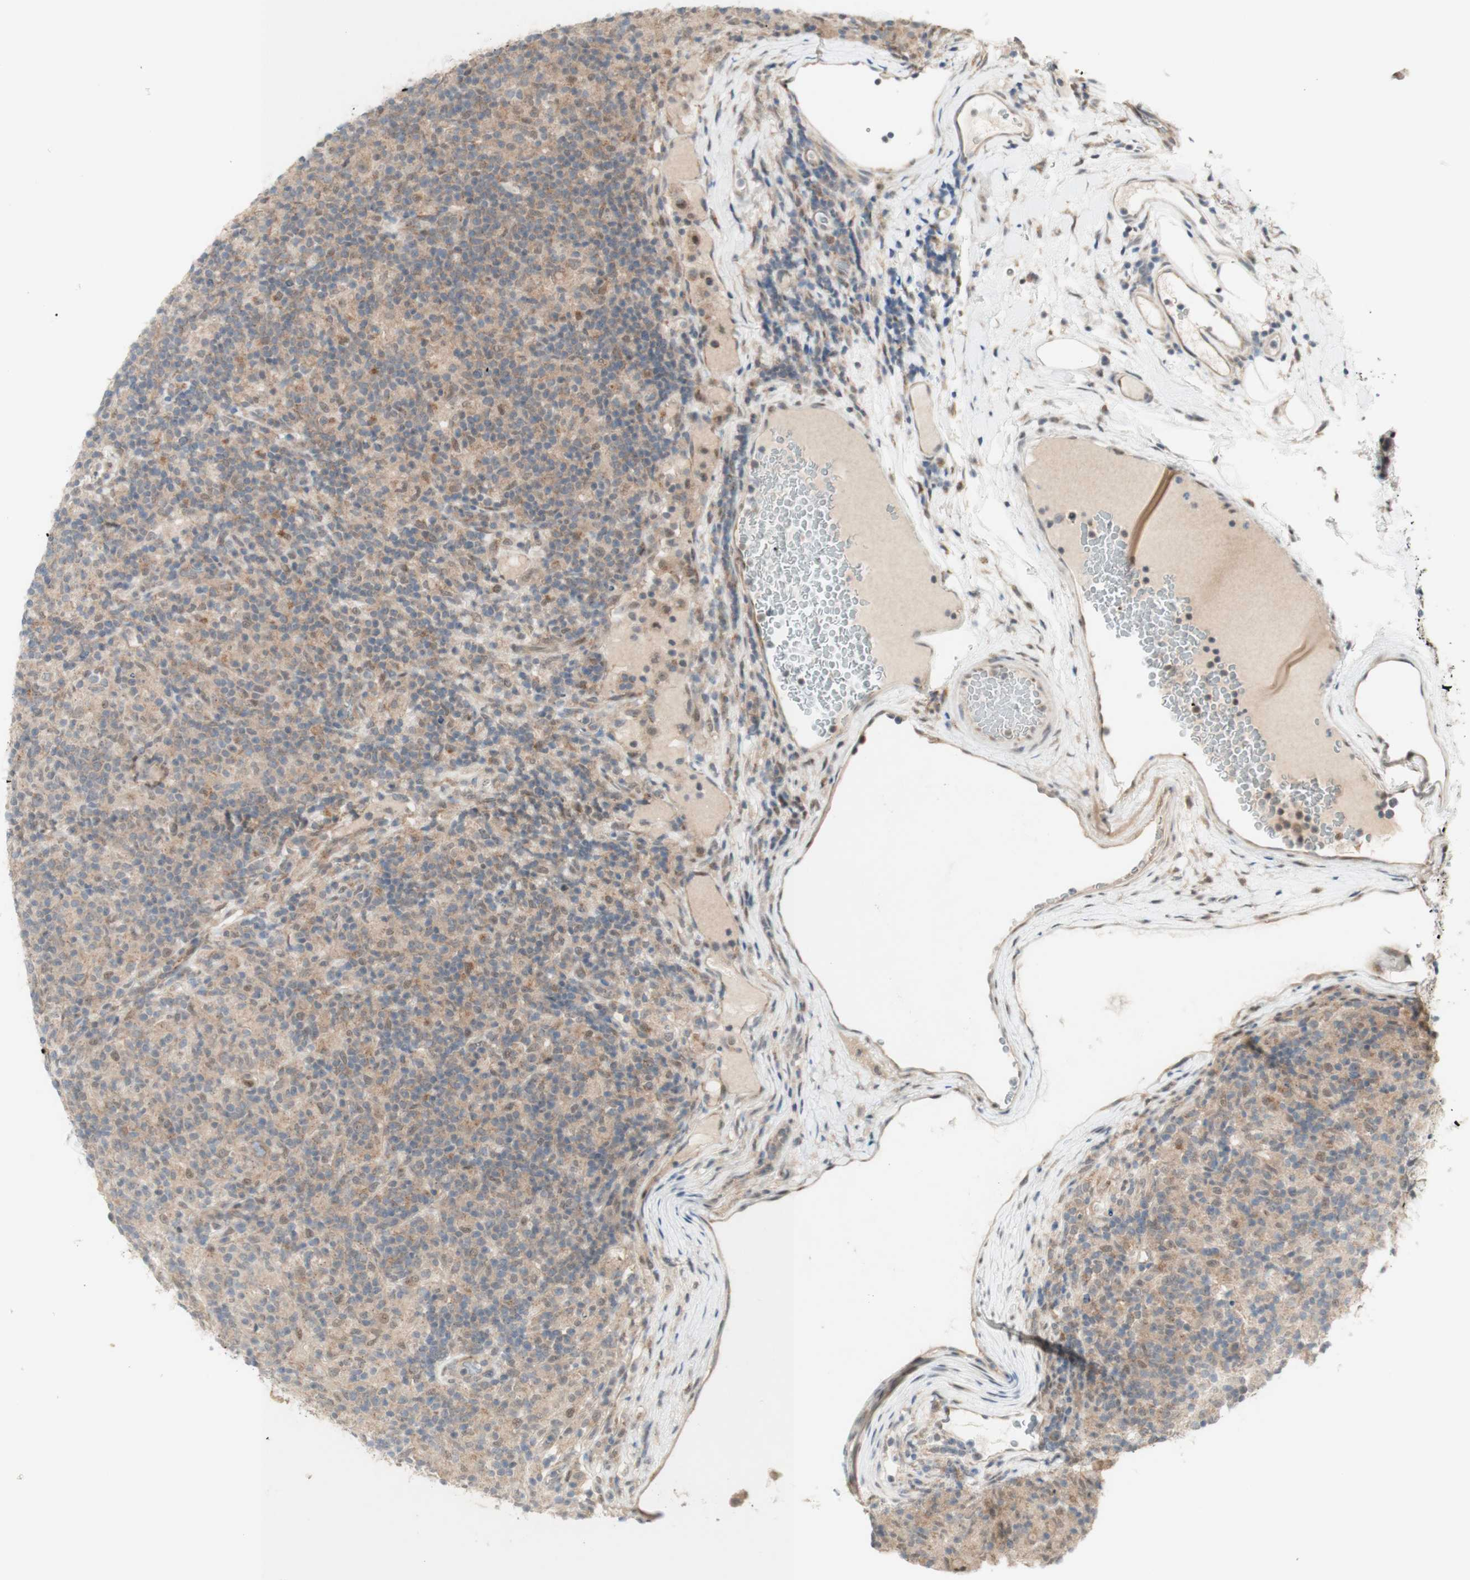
{"staining": {"intensity": "weak", "quantity": "25%-75%", "location": "cytoplasmic/membranous"}, "tissue": "lymphoma", "cell_type": "Tumor cells", "image_type": "cancer", "snomed": [{"axis": "morphology", "description": "Hodgkin's disease, NOS"}, {"axis": "topography", "description": "Lymph node"}], "caption": "Weak cytoplasmic/membranous protein staining is identified in approximately 25%-75% of tumor cells in lymphoma.", "gene": "CYLD", "patient": {"sex": "male", "age": 70}}